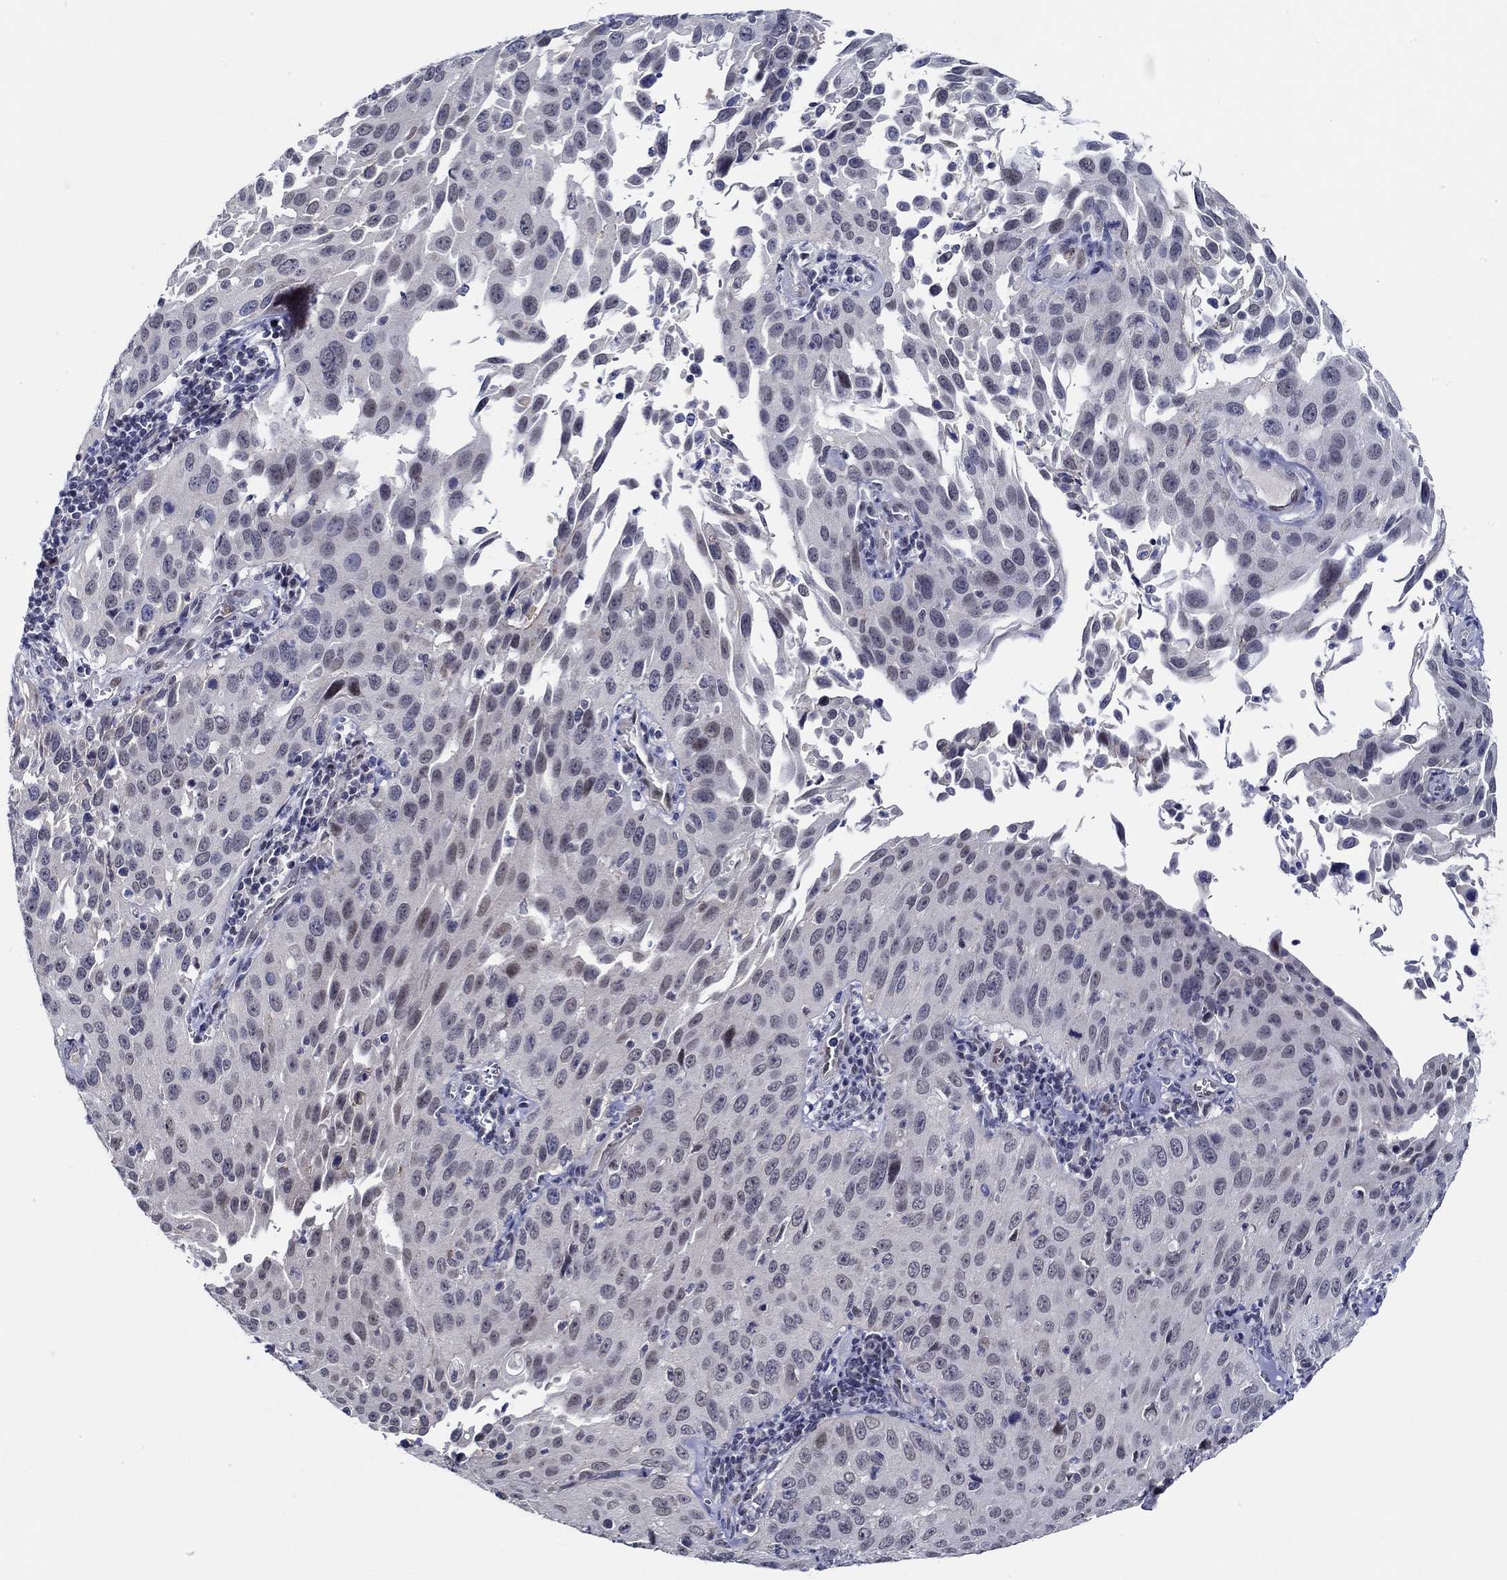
{"staining": {"intensity": "negative", "quantity": "none", "location": "none"}, "tissue": "cervical cancer", "cell_type": "Tumor cells", "image_type": "cancer", "snomed": [{"axis": "morphology", "description": "Squamous cell carcinoma, NOS"}, {"axis": "topography", "description": "Cervix"}], "caption": "Tumor cells show no significant protein staining in squamous cell carcinoma (cervical).", "gene": "SLC34A1", "patient": {"sex": "female", "age": 26}}